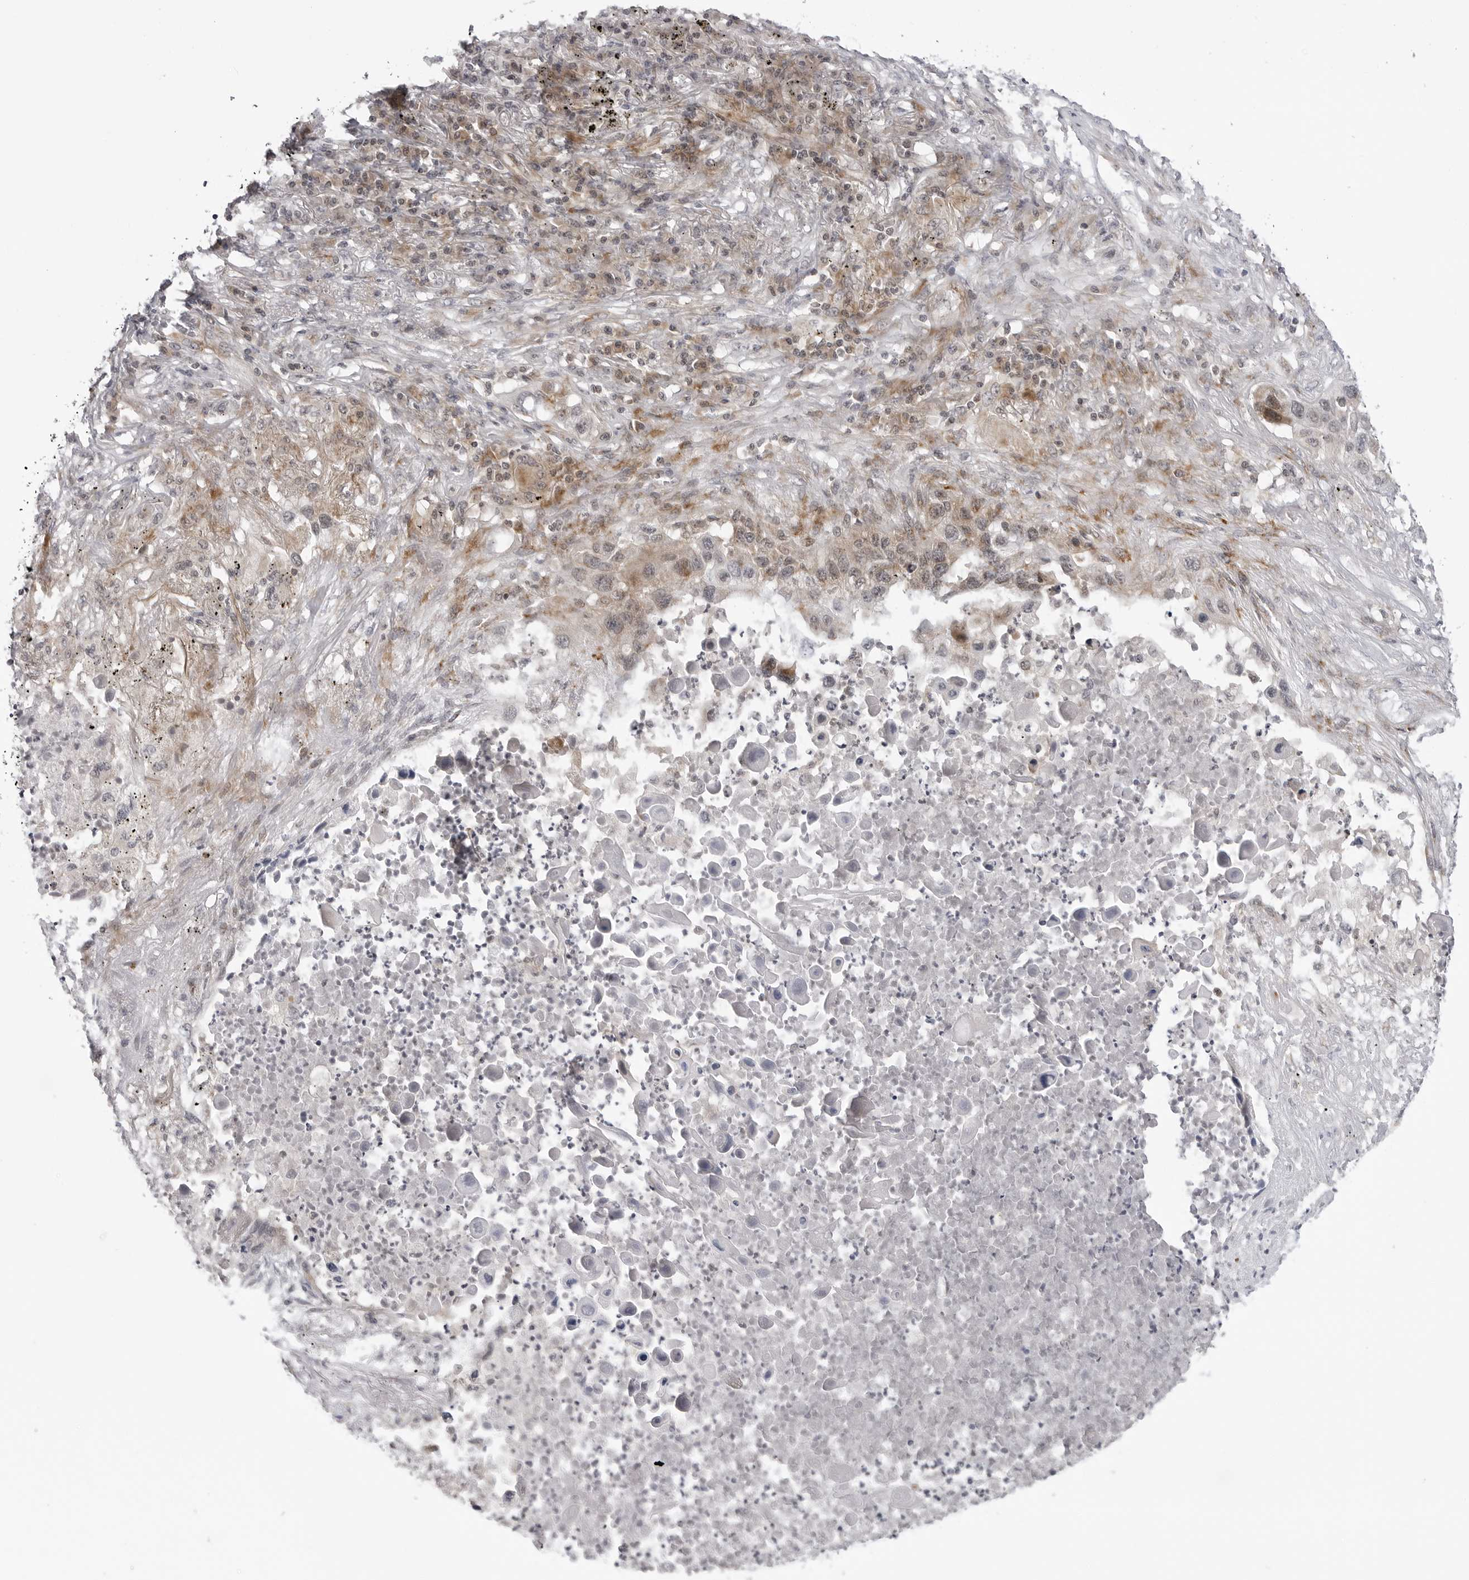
{"staining": {"intensity": "weak", "quantity": "<25%", "location": "cytoplasmic/membranous"}, "tissue": "lung cancer", "cell_type": "Tumor cells", "image_type": "cancer", "snomed": [{"axis": "morphology", "description": "Squamous cell carcinoma, NOS"}, {"axis": "topography", "description": "Lung"}], "caption": "Immunohistochemistry histopathology image of neoplastic tissue: human squamous cell carcinoma (lung) stained with DAB exhibits no significant protein staining in tumor cells.", "gene": "ADAMTS5", "patient": {"sex": "female", "age": 63}}